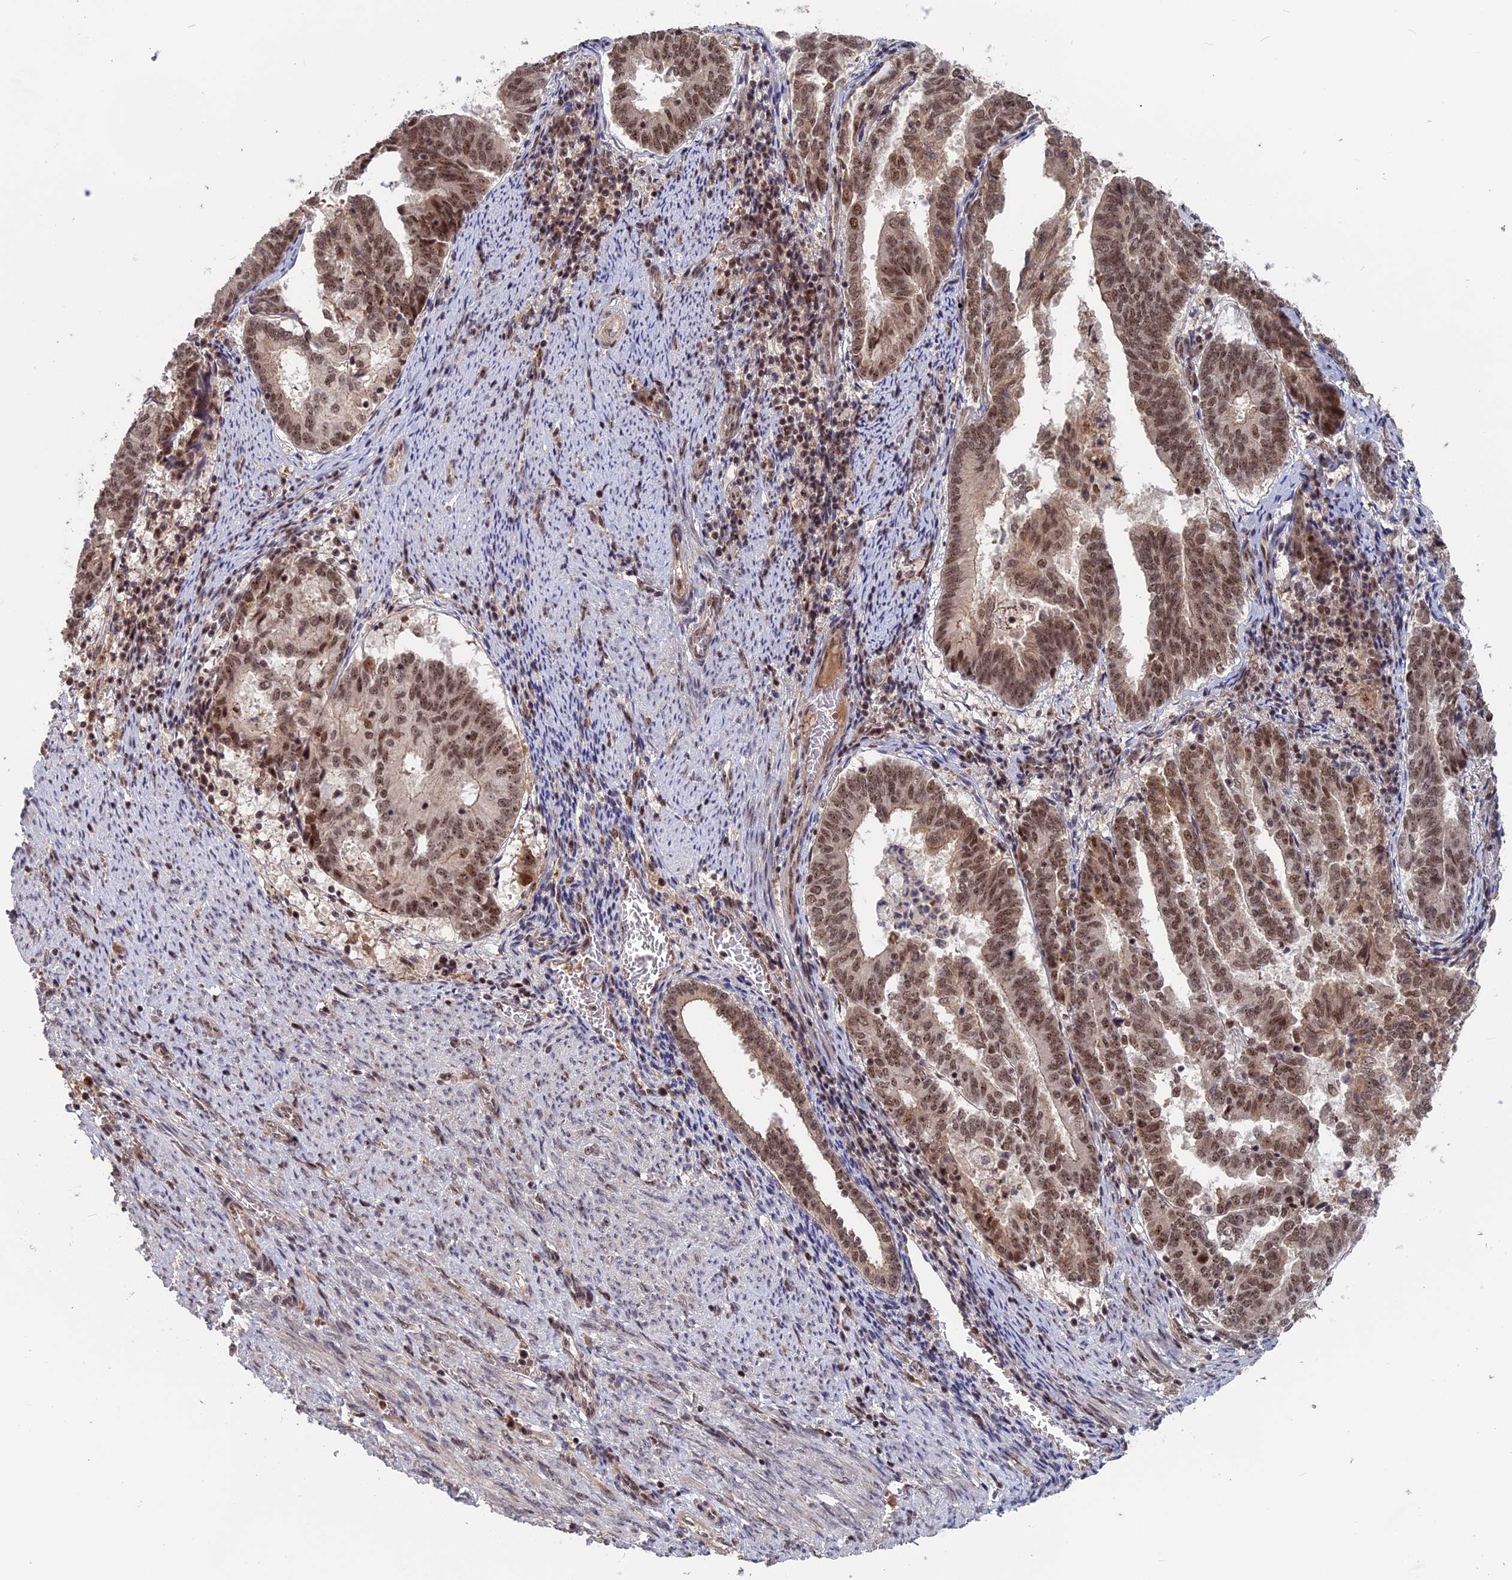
{"staining": {"intensity": "moderate", "quantity": ">75%", "location": "nuclear"}, "tissue": "endometrial cancer", "cell_type": "Tumor cells", "image_type": "cancer", "snomed": [{"axis": "morphology", "description": "Adenocarcinoma, NOS"}, {"axis": "topography", "description": "Endometrium"}], "caption": "This photomicrograph displays immunohistochemistry staining of human endometrial cancer (adenocarcinoma), with medium moderate nuclear staining in approximately >75% of tumor cells.", "gene": "CACTIN", "patient": {"sex": "female", "age": 80}}